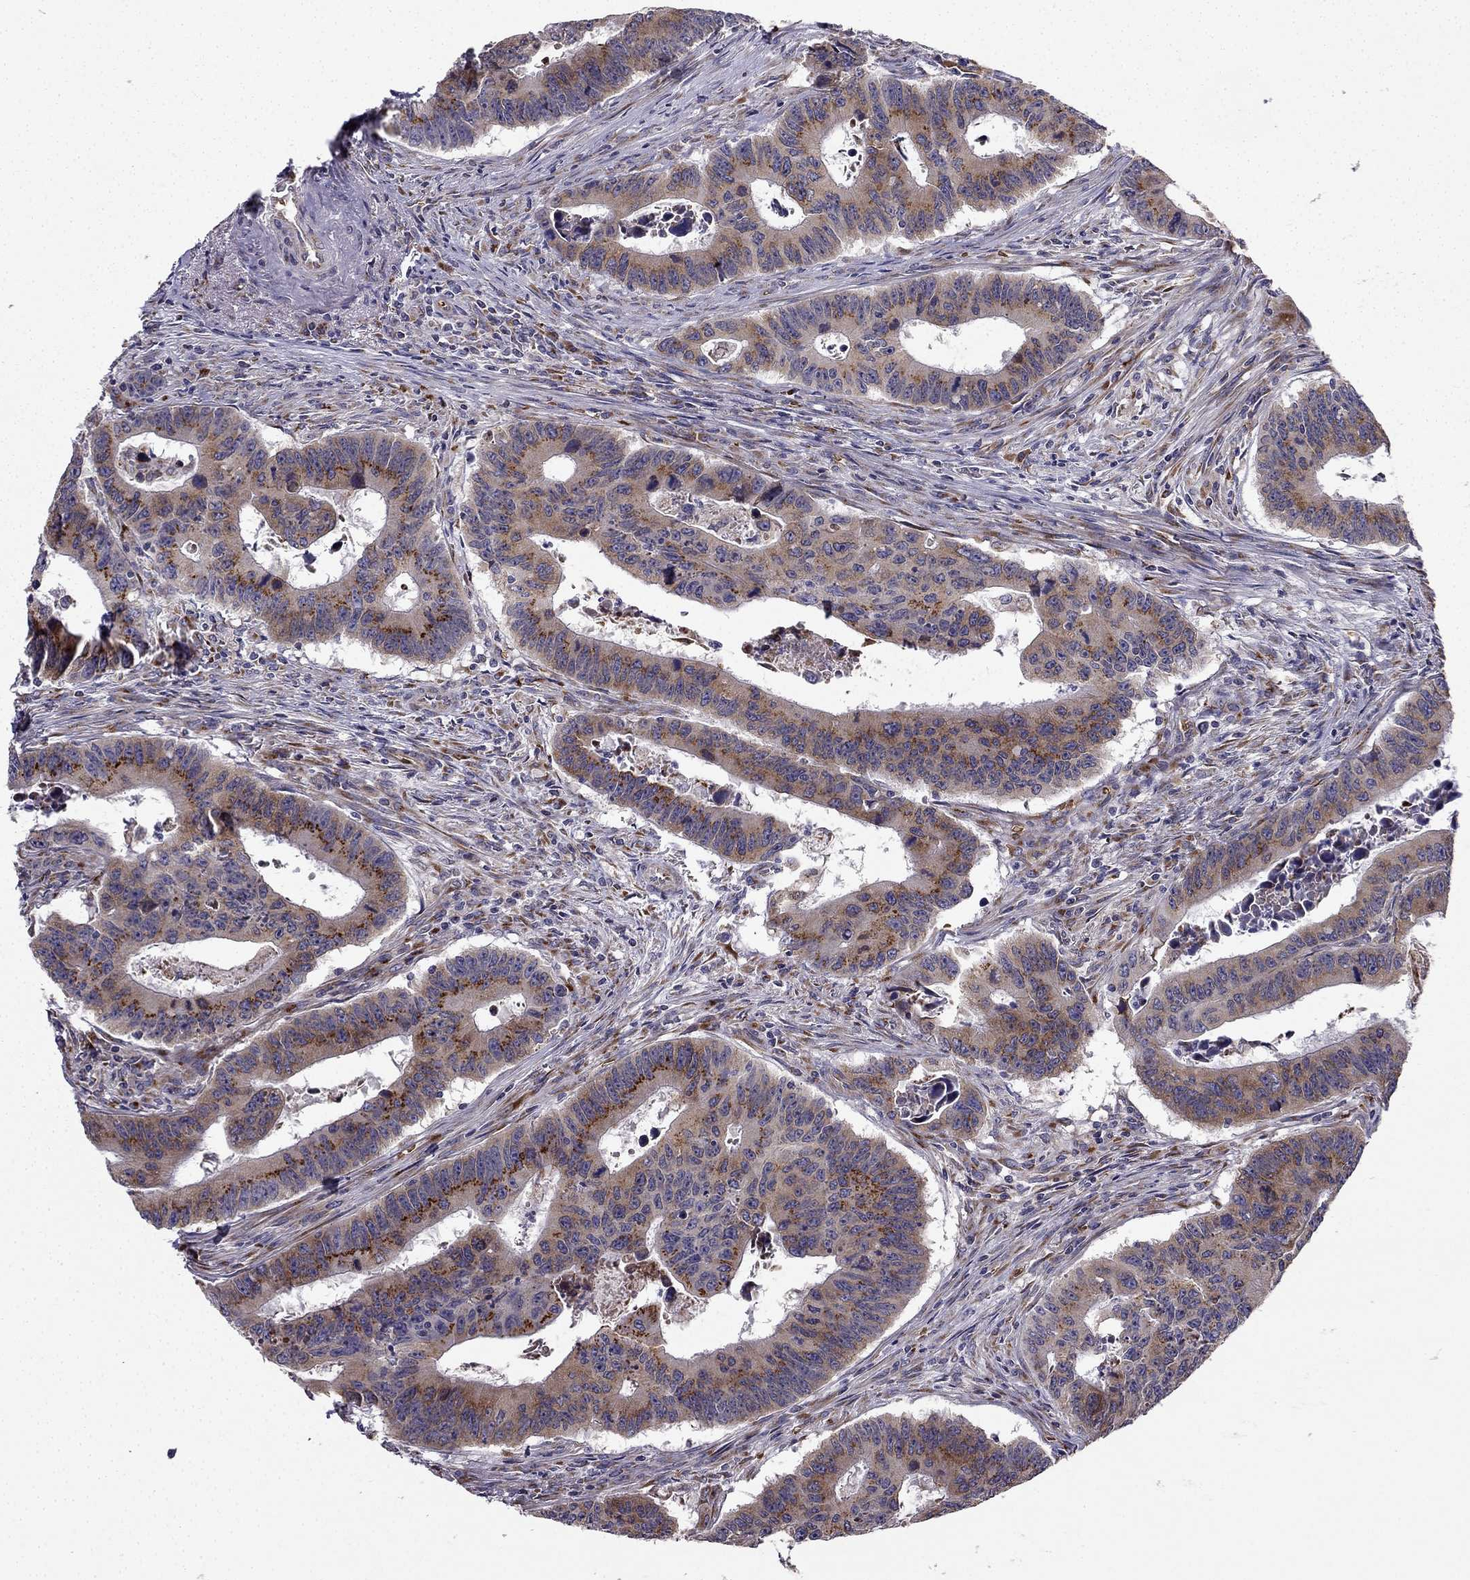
{"staining": {"intensity": "strong", "quantity": "25%-75%", "location": "cytoplasmic/membranous"}, "tissue": "colorectal cancer", "cell_type": "Tumor cells", "image_type": "cancer", "snomed": [{"axis": "morphology", "description": "Adenocarcinoma, NOS"}, {"axis": "topography", "description": "Appendix"}, {"axis": "topography", "description": "Colon"}, {"axis": "topography", "description": "Cecum"}, {"axis": "topography", "description": "Colon asc"}], "caption": "Protein expression analysis of human colorectal adenocarcinoma reveals strong cytoplasmic/membranous expression in about 25%-75% of tumor cells.", "gene": "B4GALT7", "patient": {"sex": "female", "age": 85}}